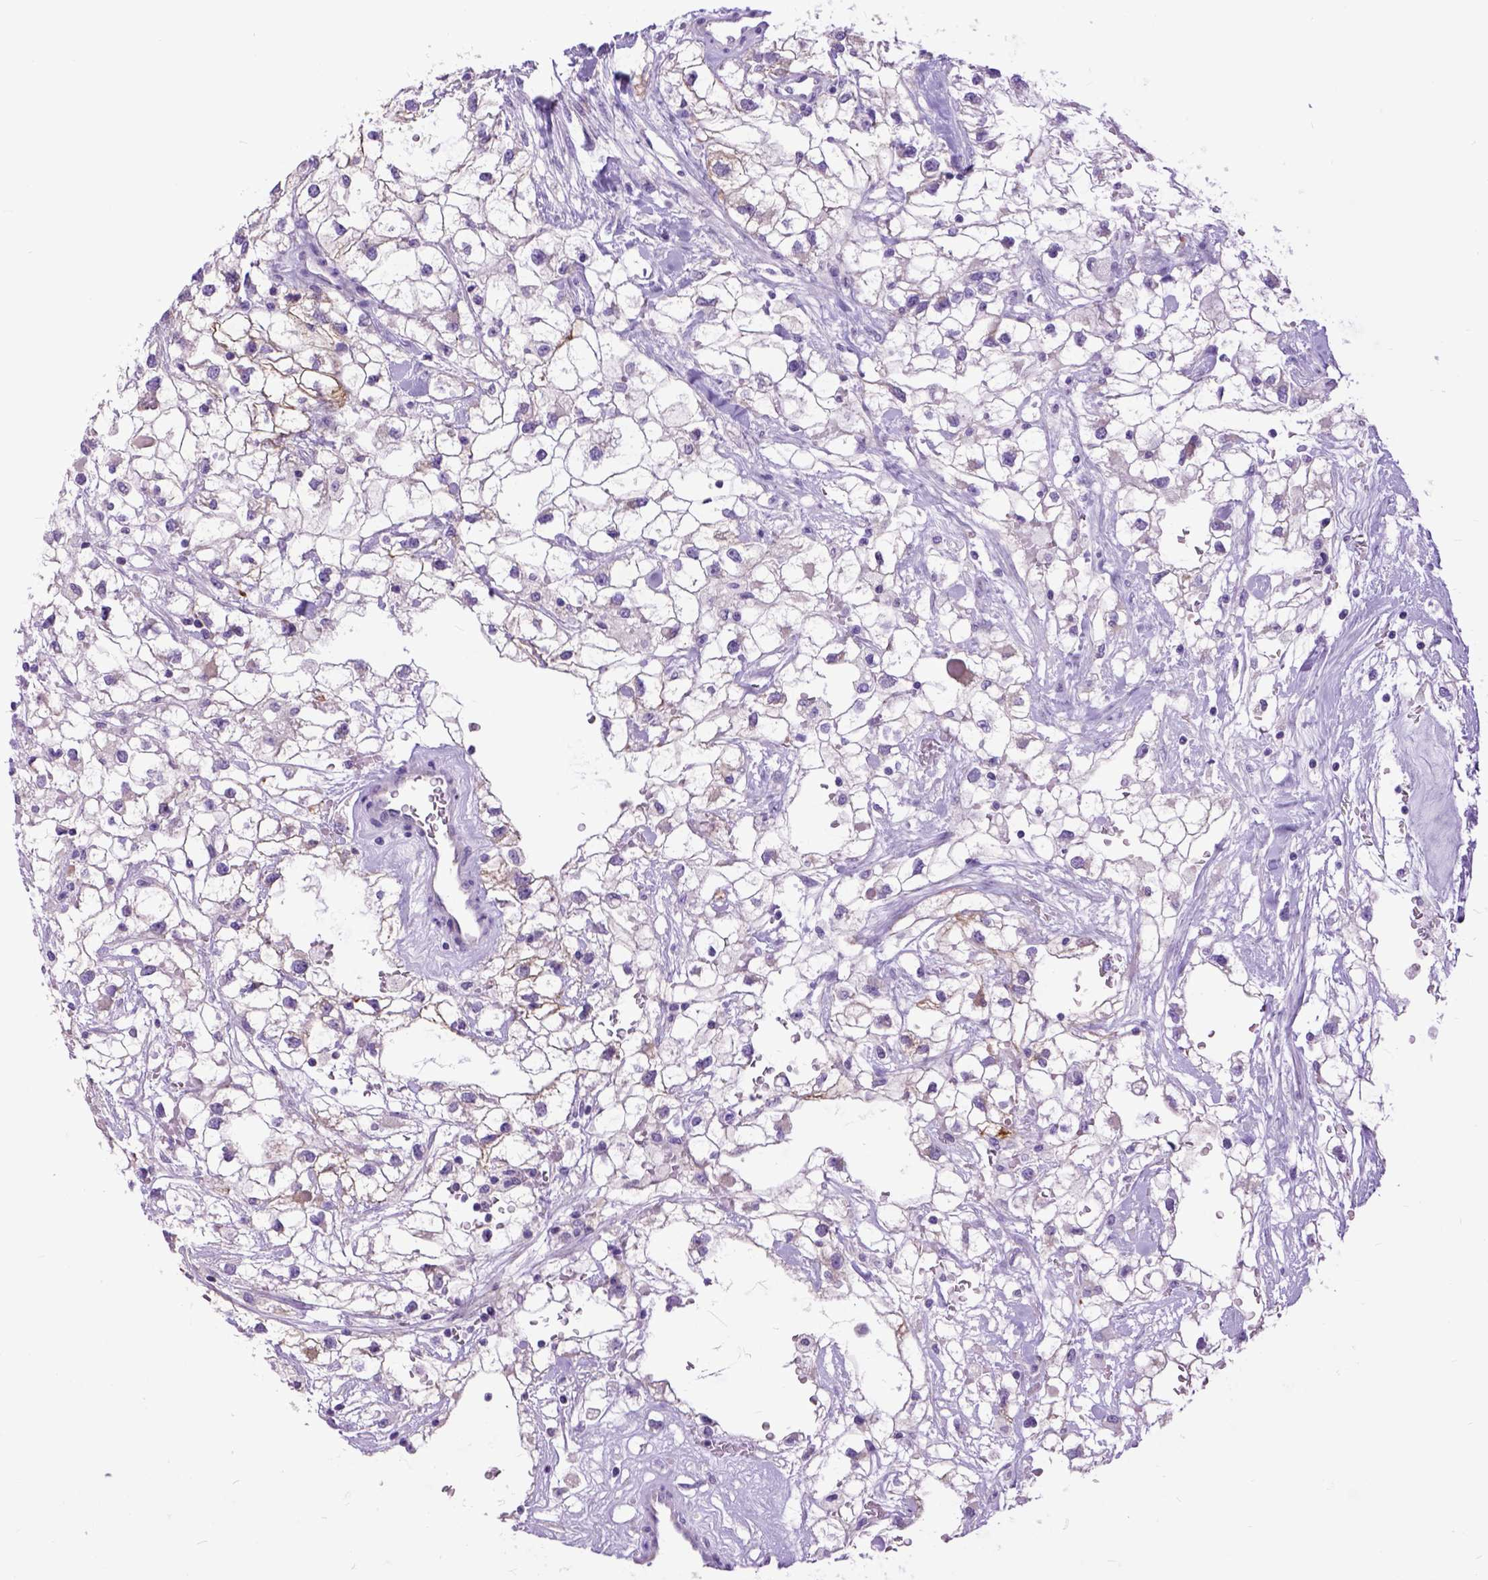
{"staining": {"intensity": "negative", "quantity": "none", "location": "none"}, "tissue": "renal cancer", "cell_type": "Tumor cells", "image_type": "cancer", "snomed": [{"axis": "morphology", "description": "Adenocarcinoma, NOS"}, {"axis": "topography", "description": "Kidney"}], "caption": "A high-resolution histopathology image shows IHC staining of renal cancer (adenocarcinoma), which shows no significant staining in tumor cells.", "gene": "RAB25", "patient": {"sex": "male", "age": 59}}